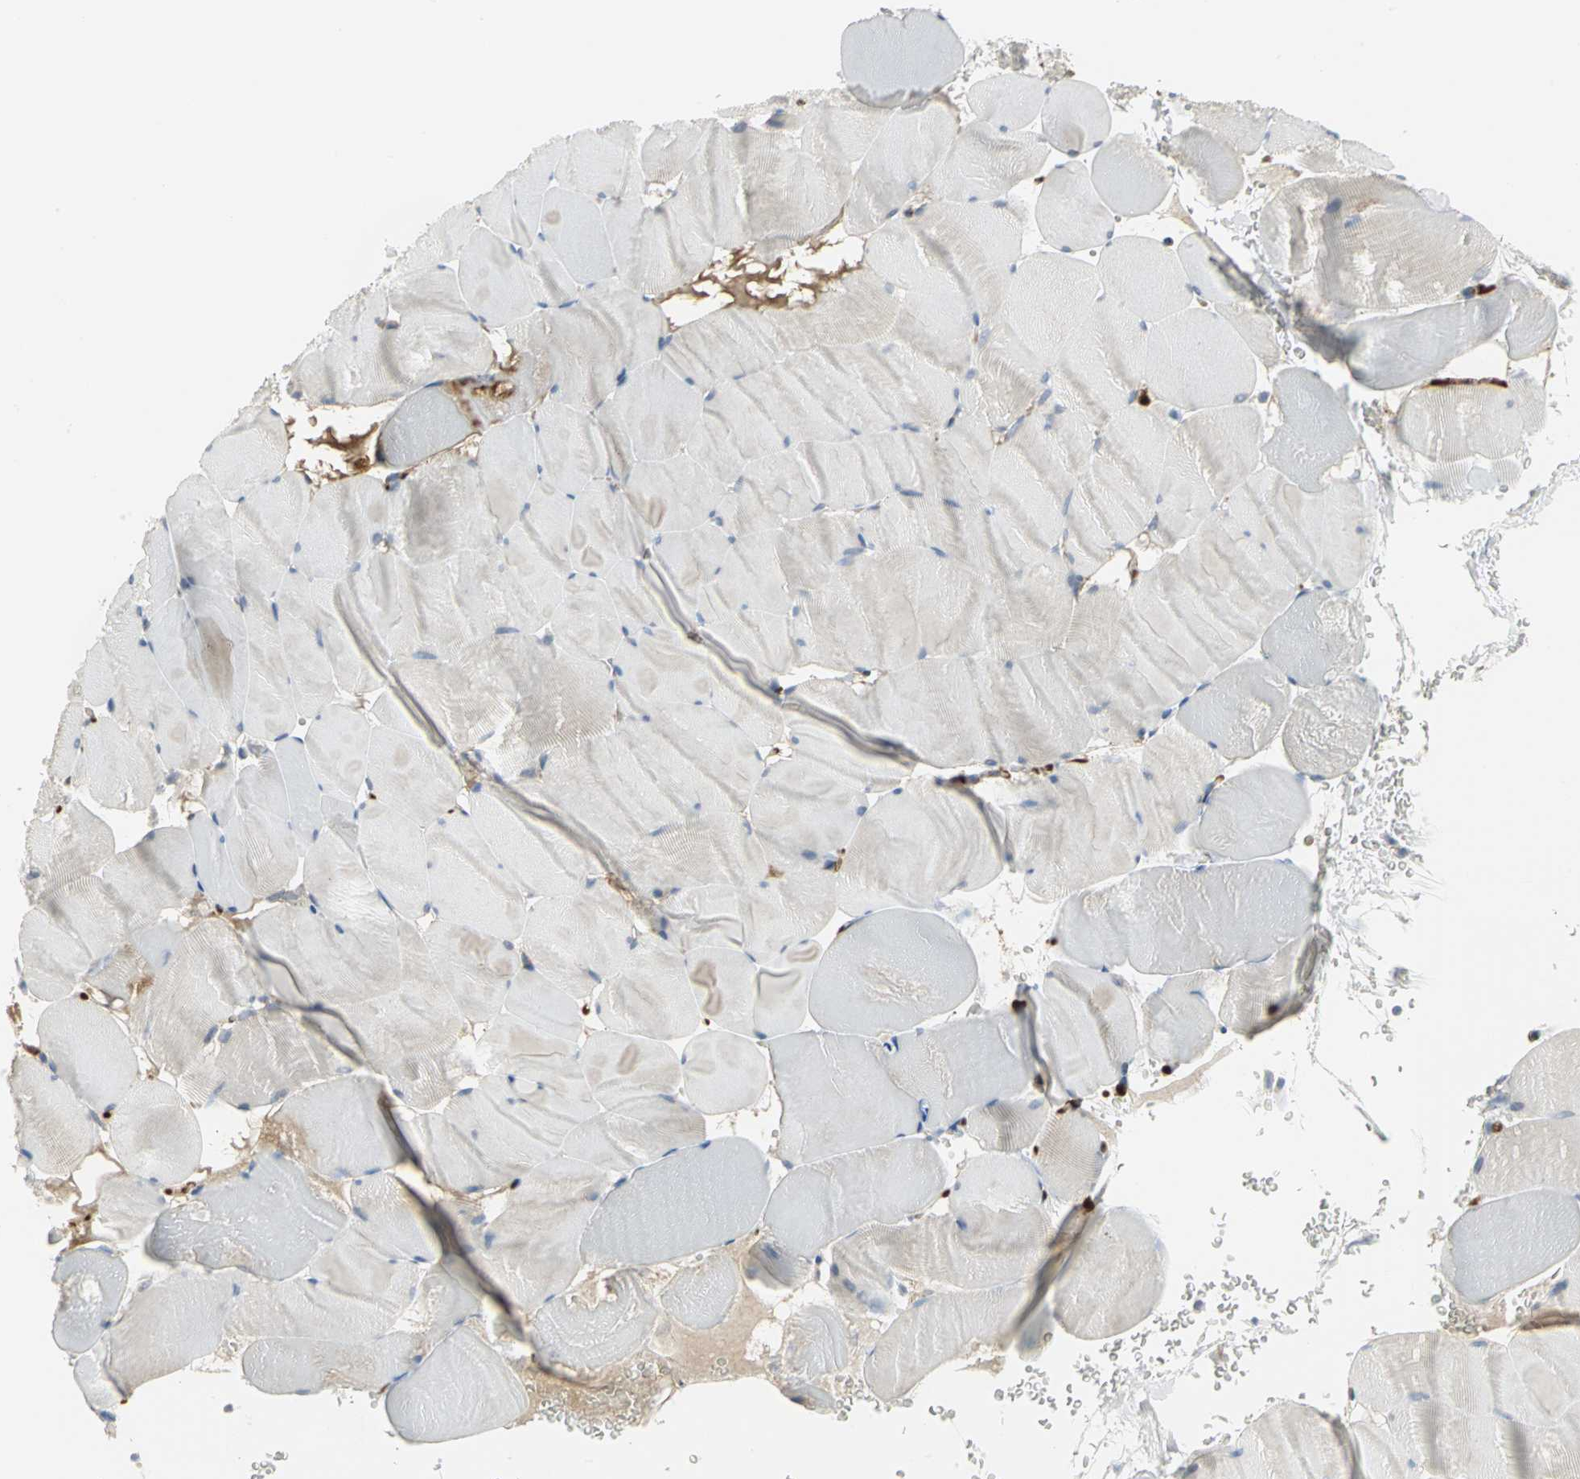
{"staining": {"intensity": "weak", "quantity": "25%-75%", "location": "cytoplasmic/membranous"}, "tissue": "skeletal muscle", "cell_type": "Myocytes", "image_type": "normal", "snomed": [{"axis": "morphology", "description": "Normal tissue, NOS"}, {"axis": "topography", "description": "Skeletal muscle"}], "caption": "Brown immunohistochemical staining in unremarkable skeletal muscle reveals weak cytoplasmic/membranous positivity in about 25%-75% of myocytes.", "gene": "ZIC1", "patient": {"sex": "male", "age": 62}}